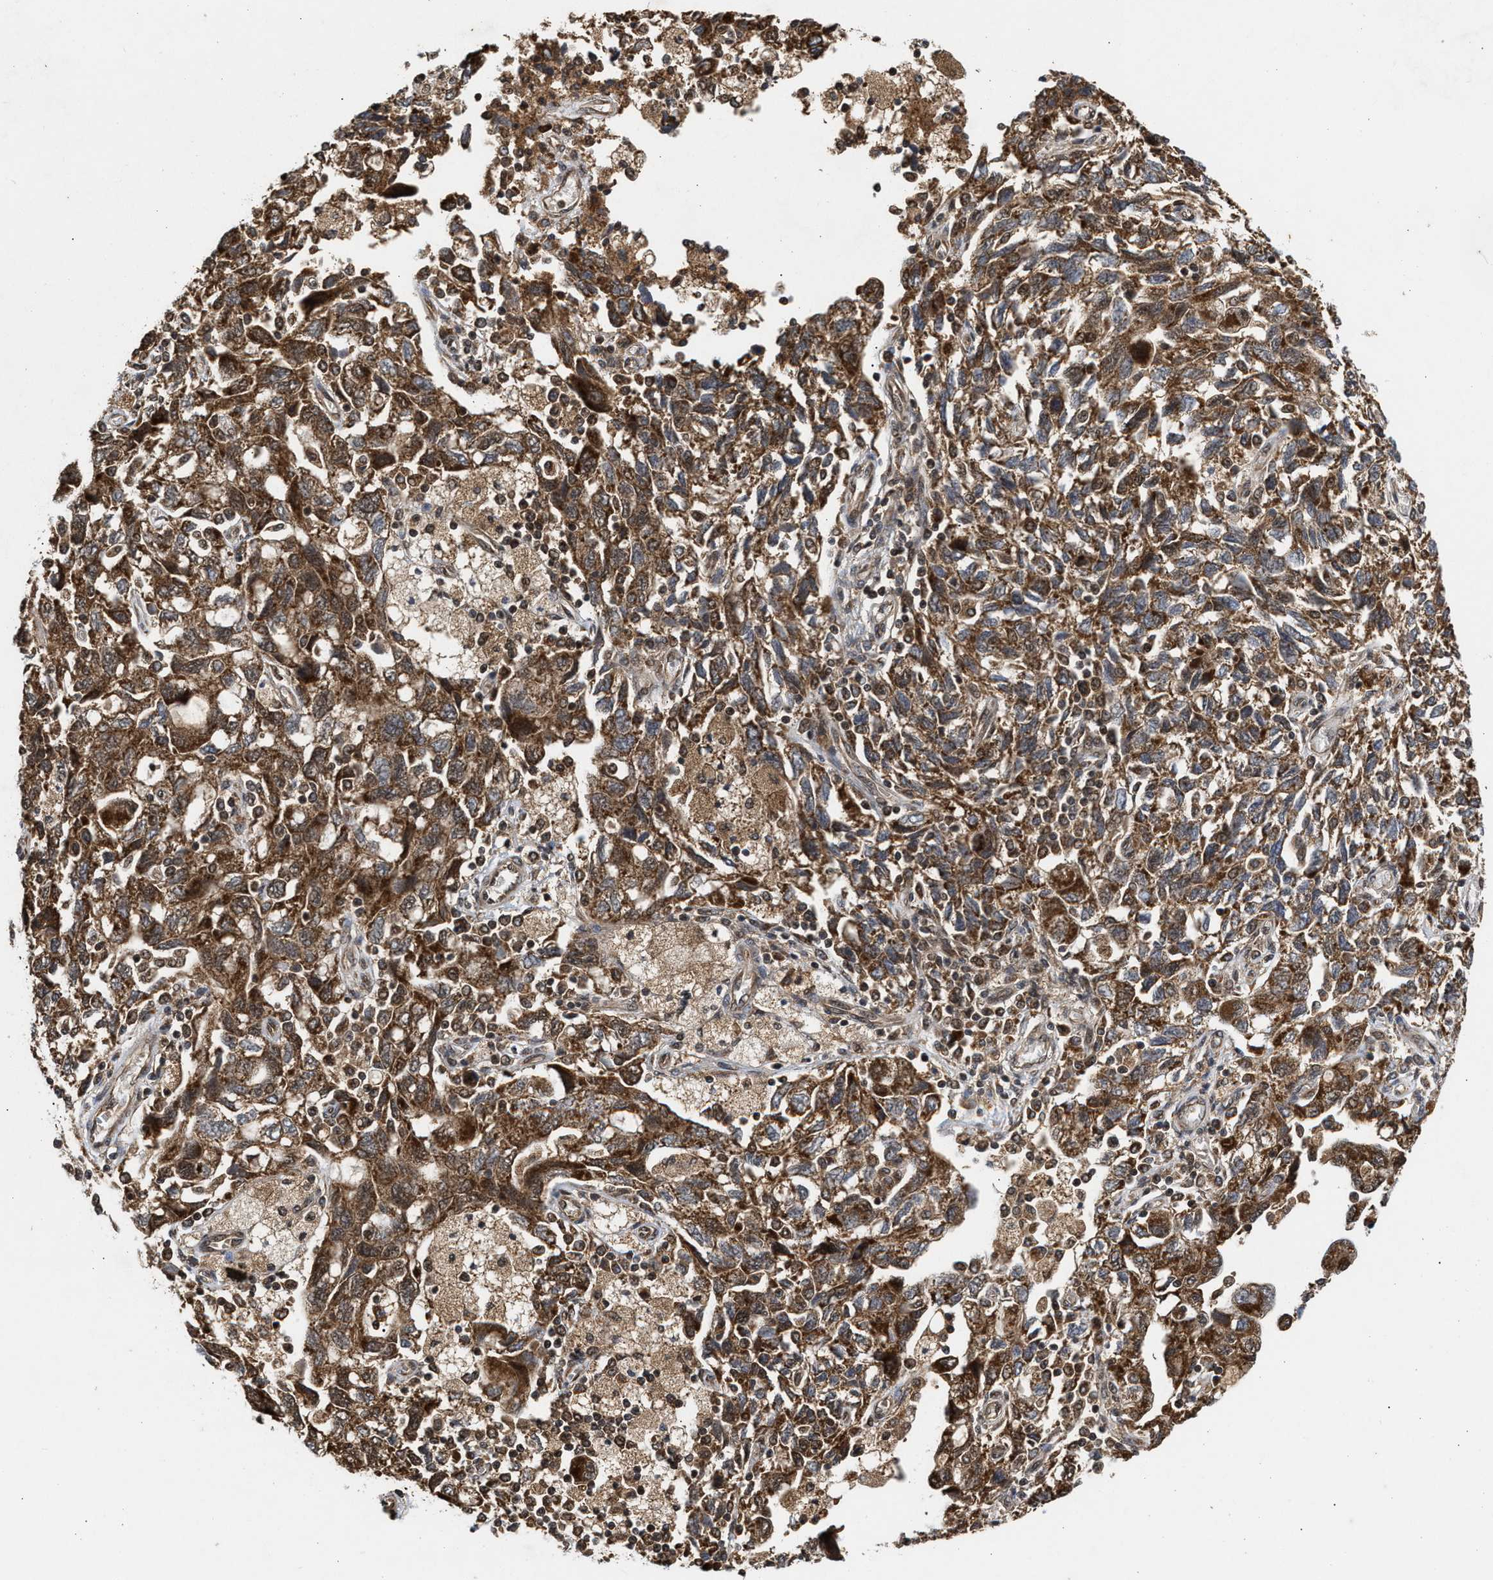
{"staining": {"intensity": "moderate", "quantity": ">75%", "location": "cytoplasmic/membranous"}, "tissue": "ovarian cancer", "cell_type": "Tumor cells", "image_type": "cancer", "snomed": [{"axis": "morphology", "description": "Carcinoma, NOS"}, {"axis": "morphology", "description": "Cystadenocarcinoma, serous, NOS"}, {"axis": "topography", "description": "Ovary"}], "caption": "The photomicrograph displays immunohistochemical staining of ovarian cancer (carcinoma). There is moderate cytoplasmic/membranous staining is appreciated in about >75% of tumor cells.", "gene": "CFLAR", "patient": {"sex": "female", "age": 69}}